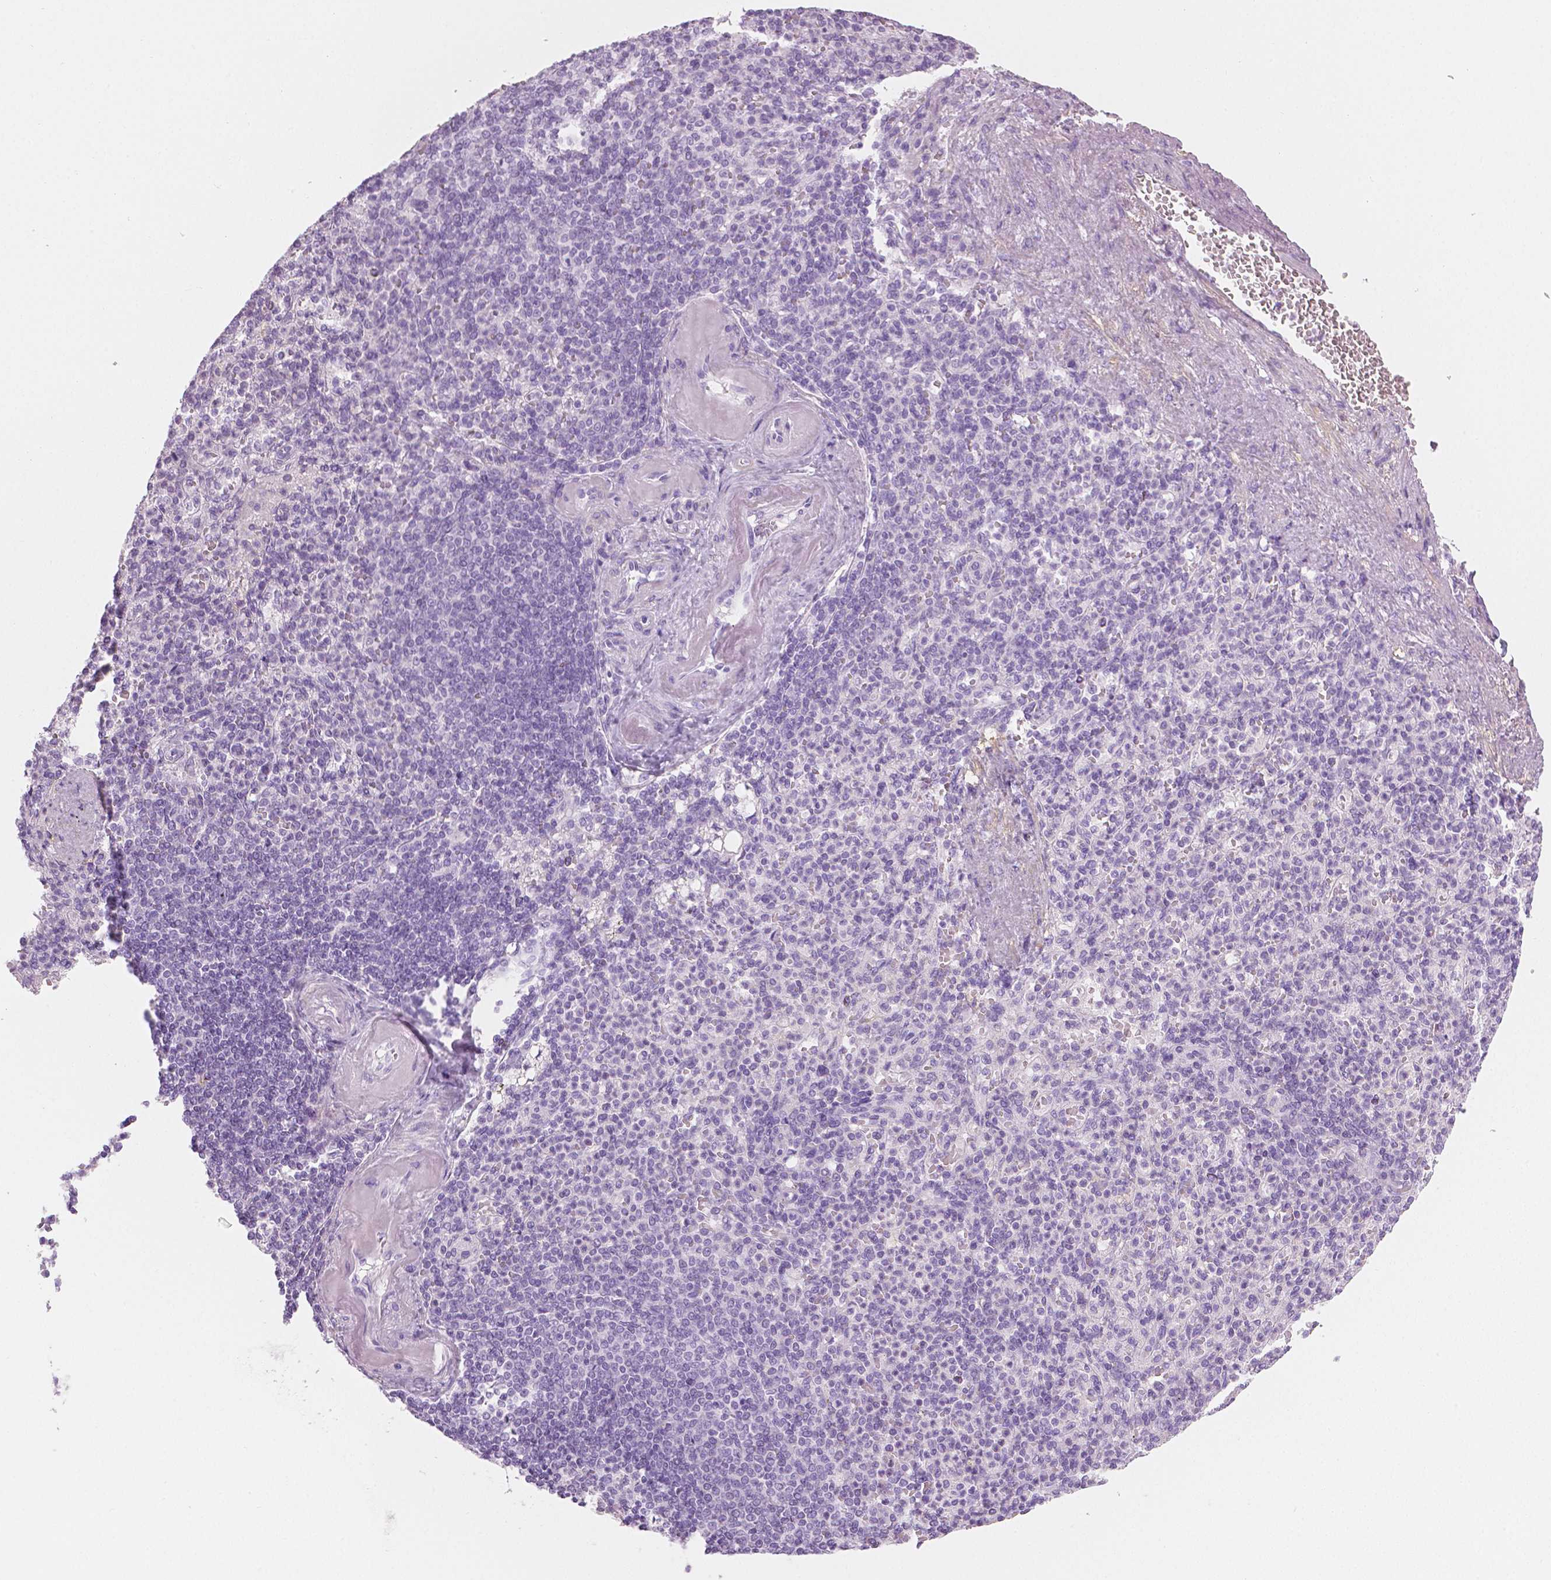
{"staining": {"intensity": "negative", "quantity": "none", "location": "none"}, "tissue": "spleen", "cell_type": "Cells in red pulp", "image_type": "normal", "snomed": [{"axis": "morphology", "description": "Normal tissue, NOS"}, {"axis": "topography", "description": "Spleen"}], "caption": "This histopathology image is of normal spleen stained with immunohistochemistry to label a protein in brown with the nuclei are counter-stained blue. There is no staining in cells in red pulp. The staining was performed using DAB (3,3'-diaminobenzidine) to visualize the protein expression in brown, while the nuclei were stained in blue with hematoxylin (Magnification: 20x).", "gene": "PLIN4", "patient": {"sex": "female", "age": 74}}